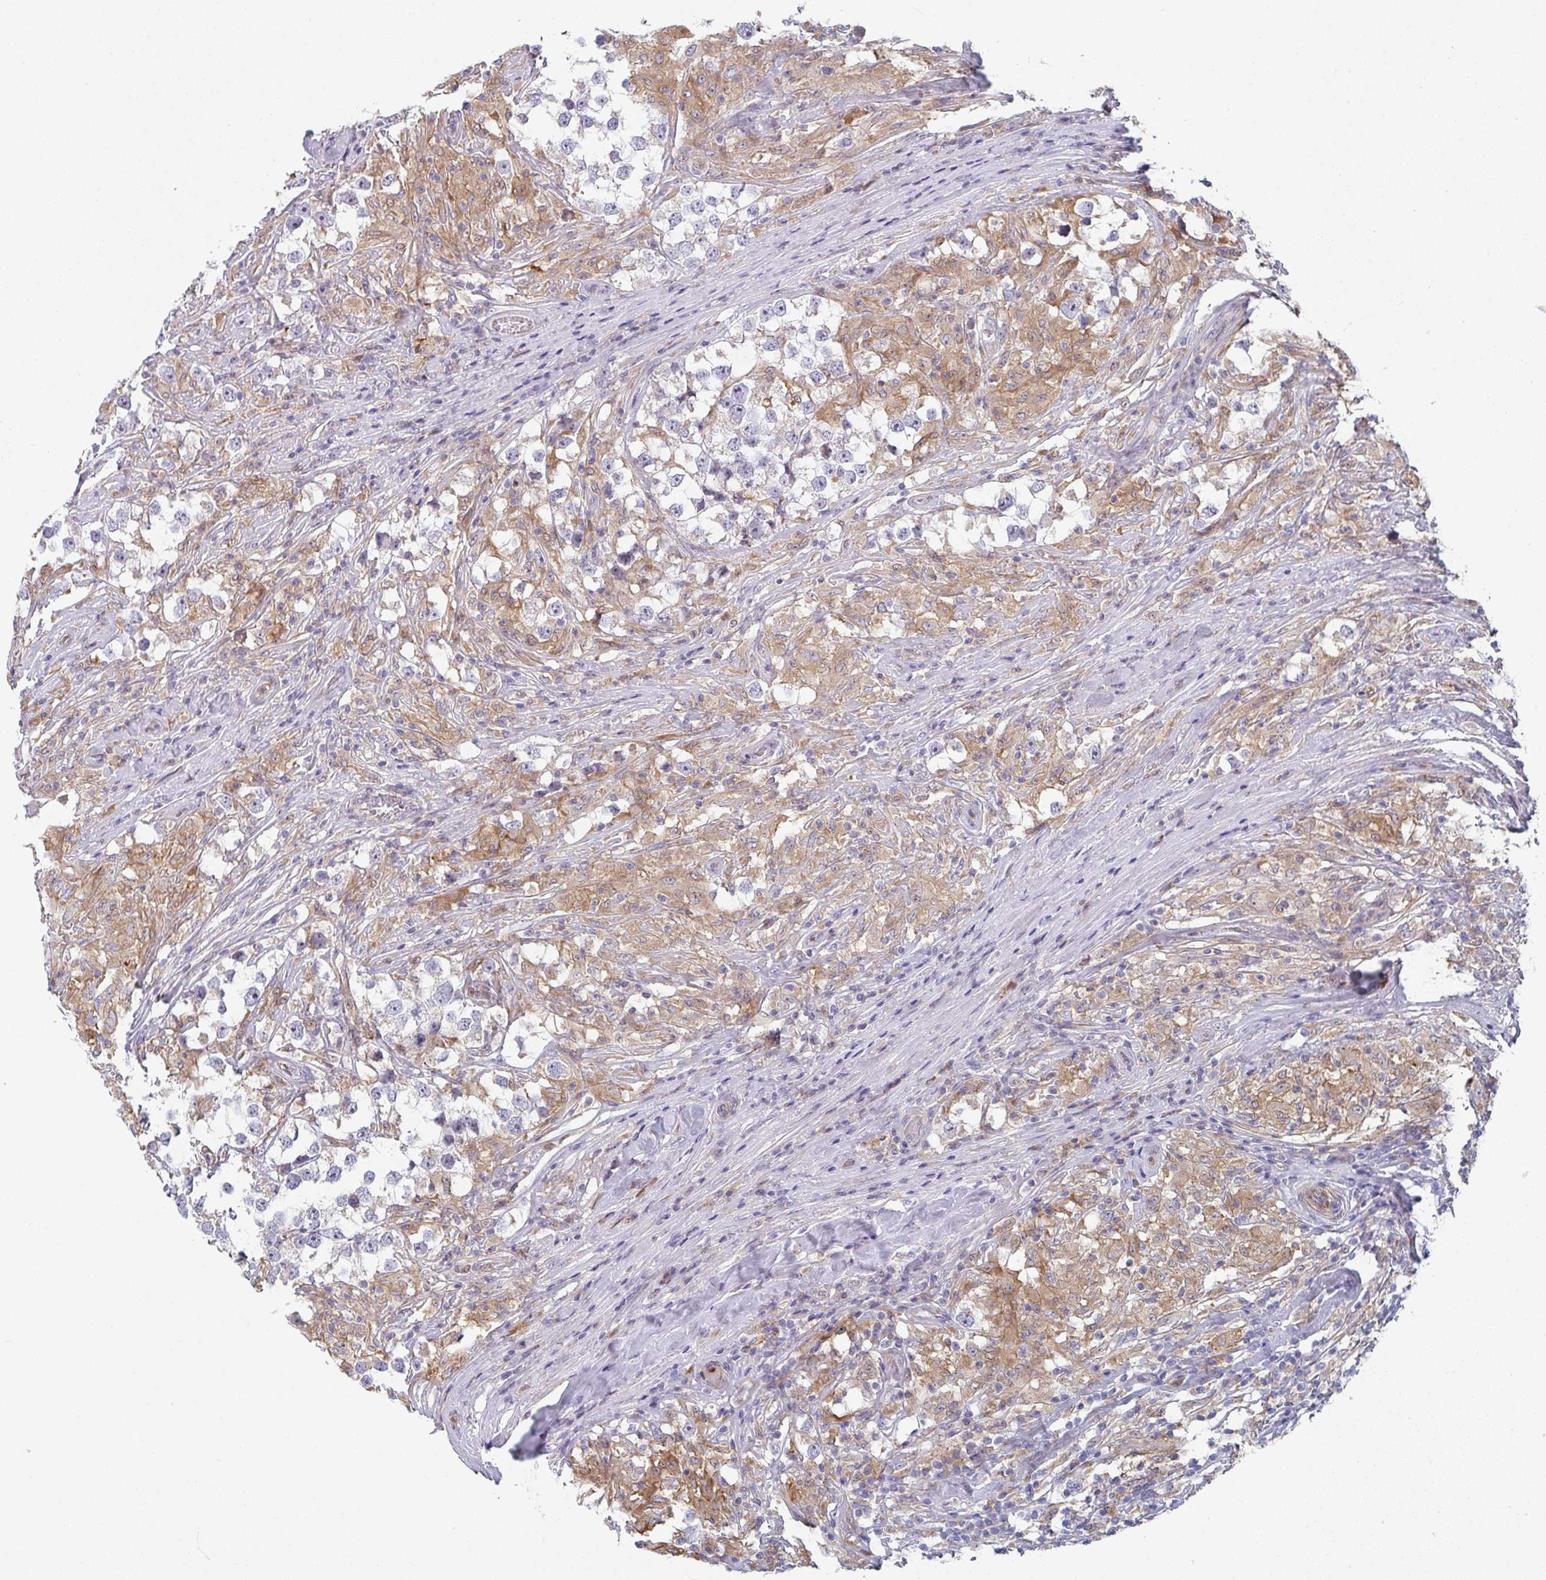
{"staining": {"intensity": "negative", "quantity": "none", "location": "none"}, "tissue": "testis cancer", "cell_type": "Tumor cells", "image_type": "cancer", "snomed": [{"axis": "morphology", "description": "Seminoma, NOS"}, {"axis": "topography", "description": "Testis"}], "caption": "Immunohistochemistry of testis cancer (seminoma) displays no positivity in tumor cells.", "gene": "KLHL33", "patient": {"sex": "male", "age": 46}}